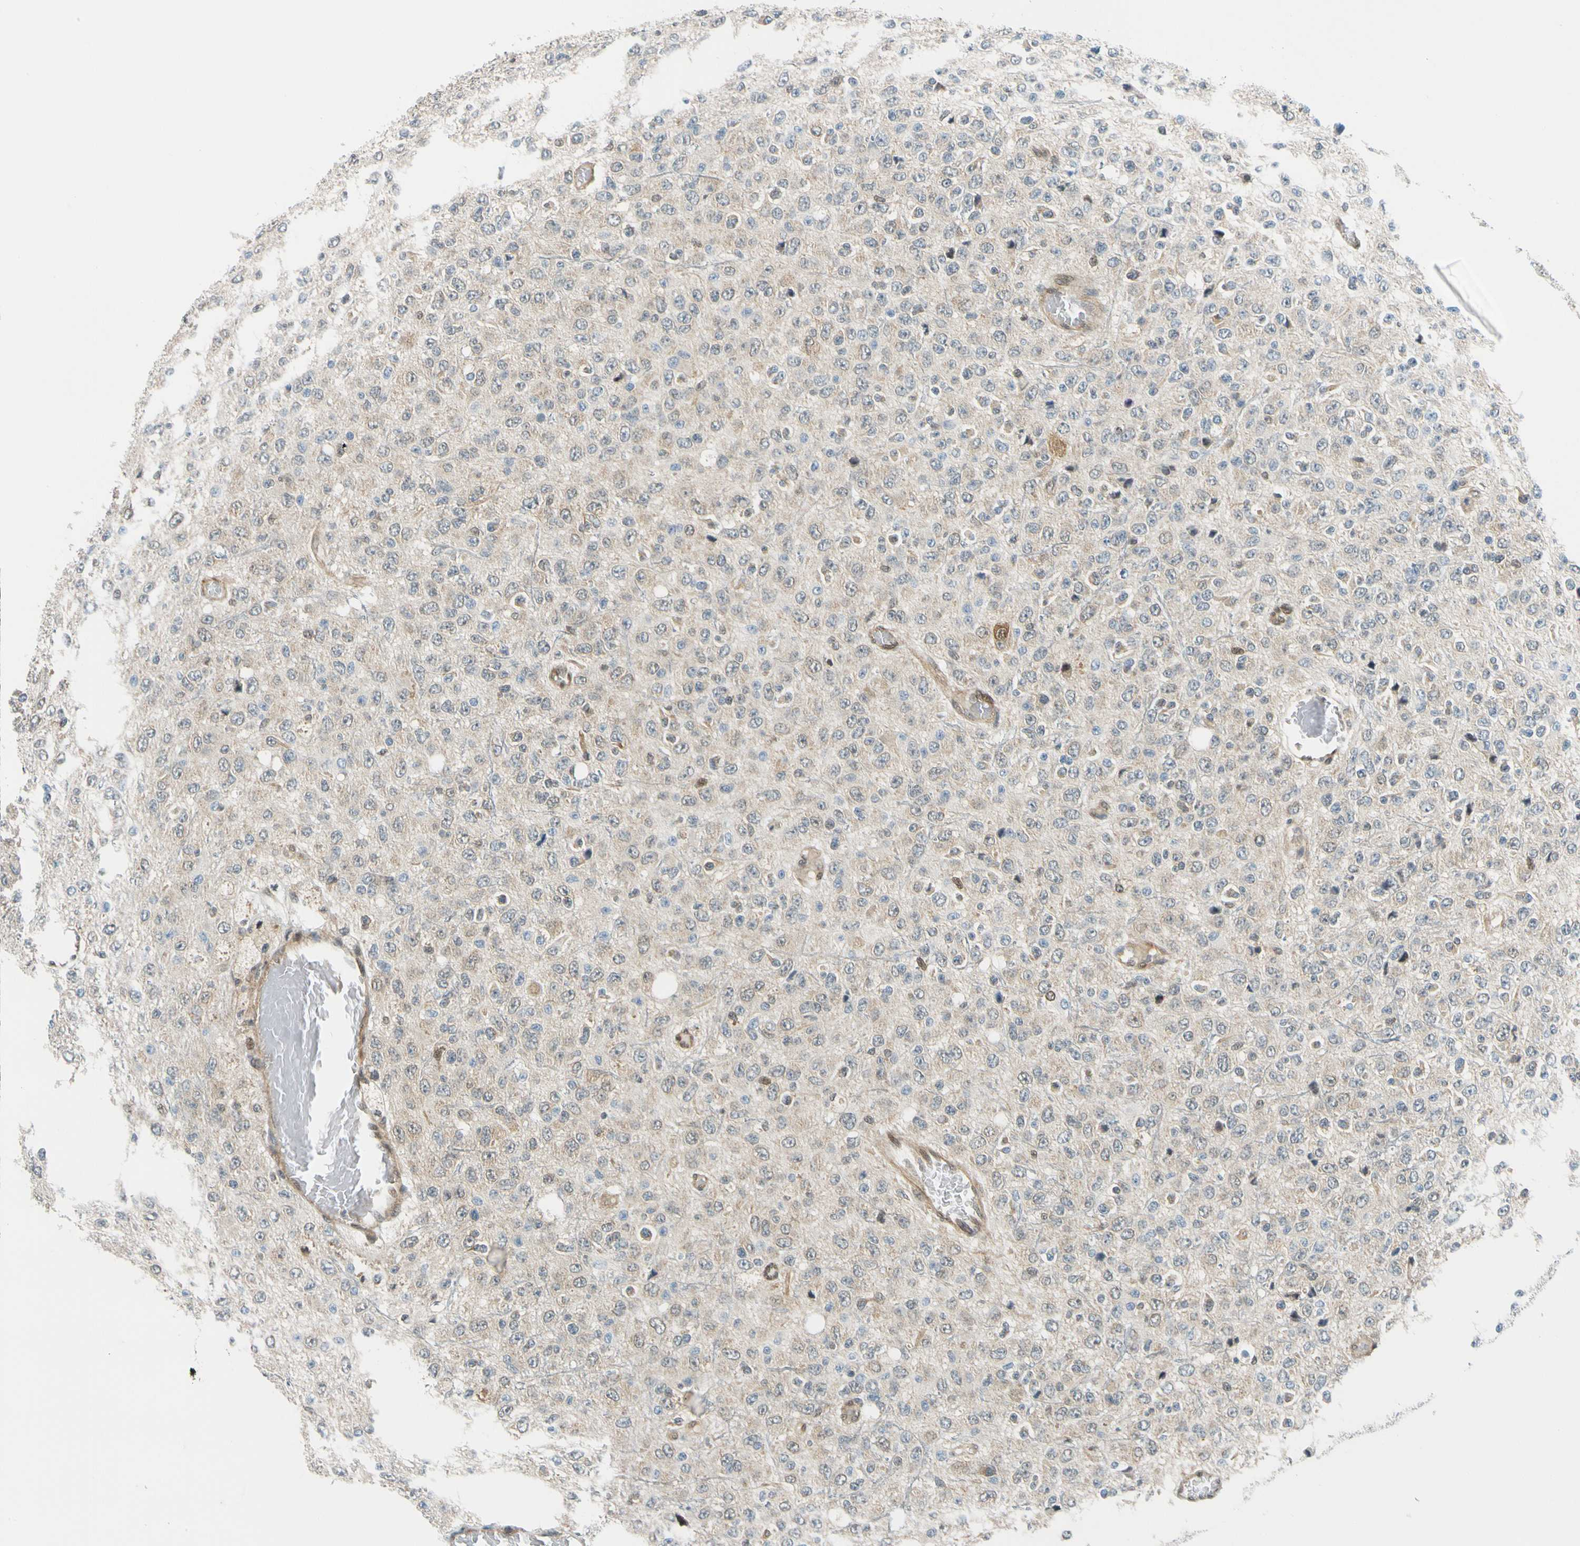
{"staining": {"intensity": "weak", "quantity": "<25%", "location": "cytoplasmic/membranous"}, "tissue": "glioma", "cell_type": "Tumor cells", "image_type": "cancer", "snomed": [{"axis": "morphology", "description": "Glioma, malignant, High grade"}, {"axis": "topography", "description": "pancreas cauda"}], "caption": "Tumor cells show no significant protein staining in glioma.", "gene": "MAPK9", "patient": {"sex": "male", "age": 60}}